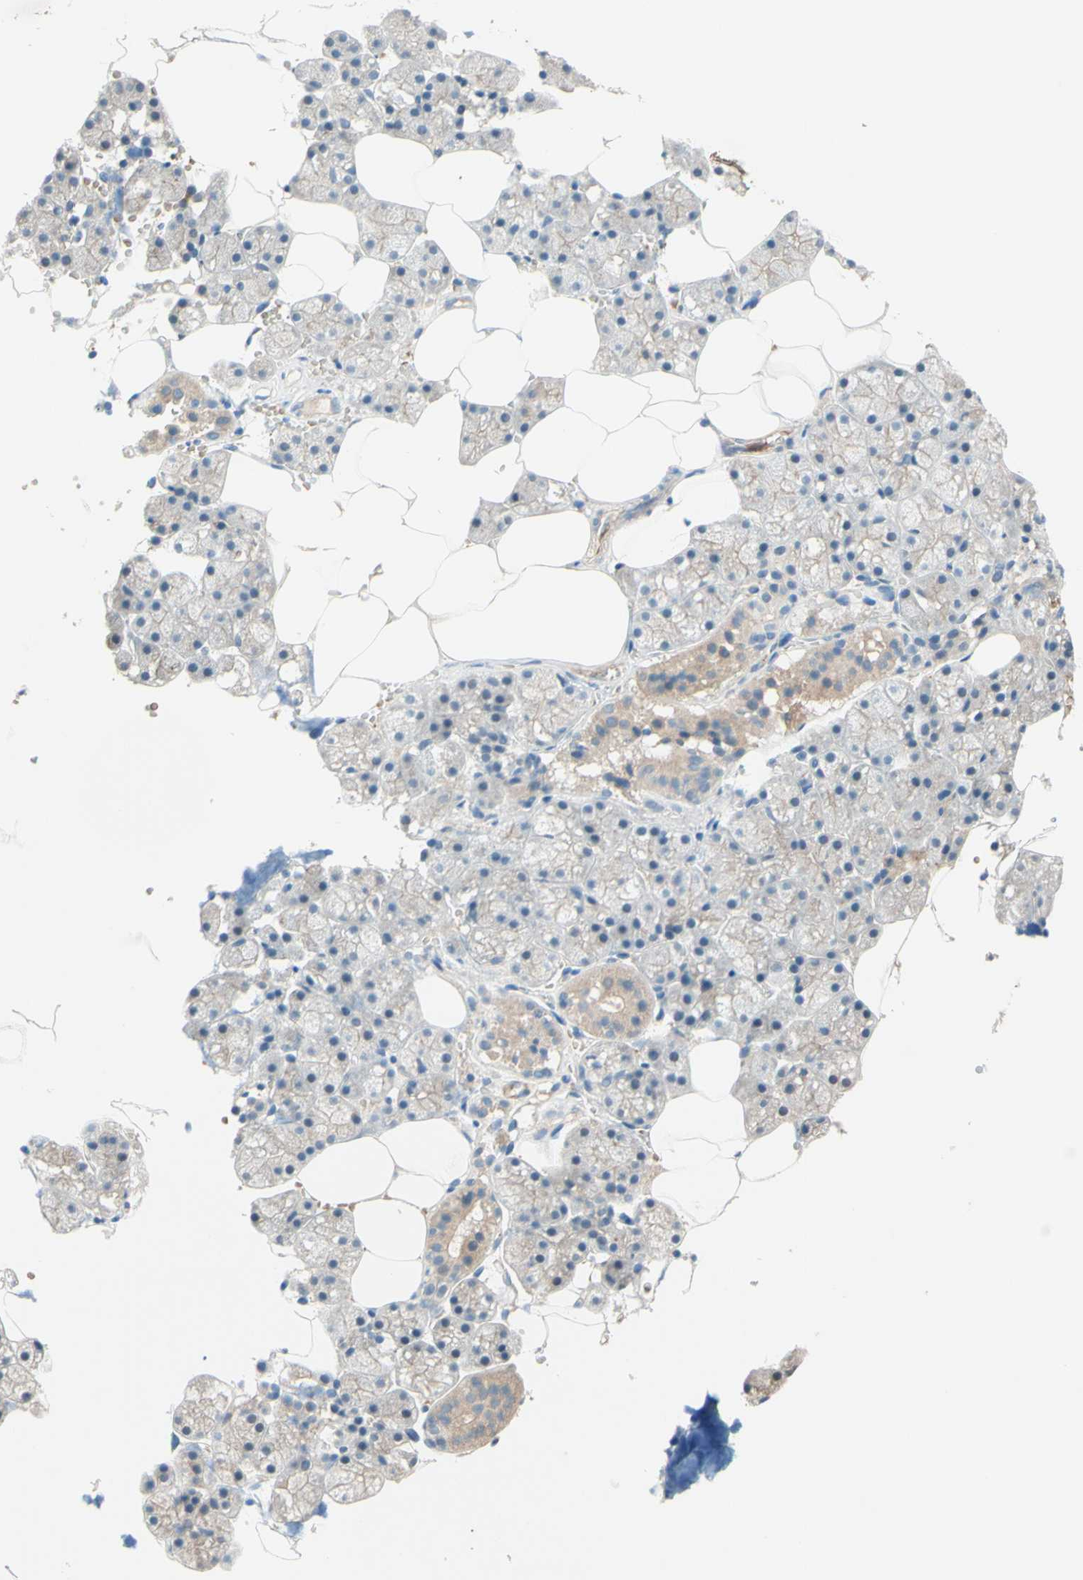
{"staining": {"intensity": "negative", "quantity": "none", "location": "none"}, "tissue": "salivary gland", "cell_type": "Glandular cells", "image_type": "normal", "snomed": [{"axis": "morphology", "description": "Normal tissue, NOS"}, {"axis": "topography", "description": "Salivary gland"}], "caption": "High magnification brightfield microscopy of normal salivary gland stained with DAB (brown) and counterstained with hematoxylin (blue): glandular cells show no significant staining. Brightfield microscopy of IHC stained with DAB (brown) and hematoxylin (blue), captured at high magnification.", "gene": "IL2", "patient": {"sex": "male", "age": 62}}